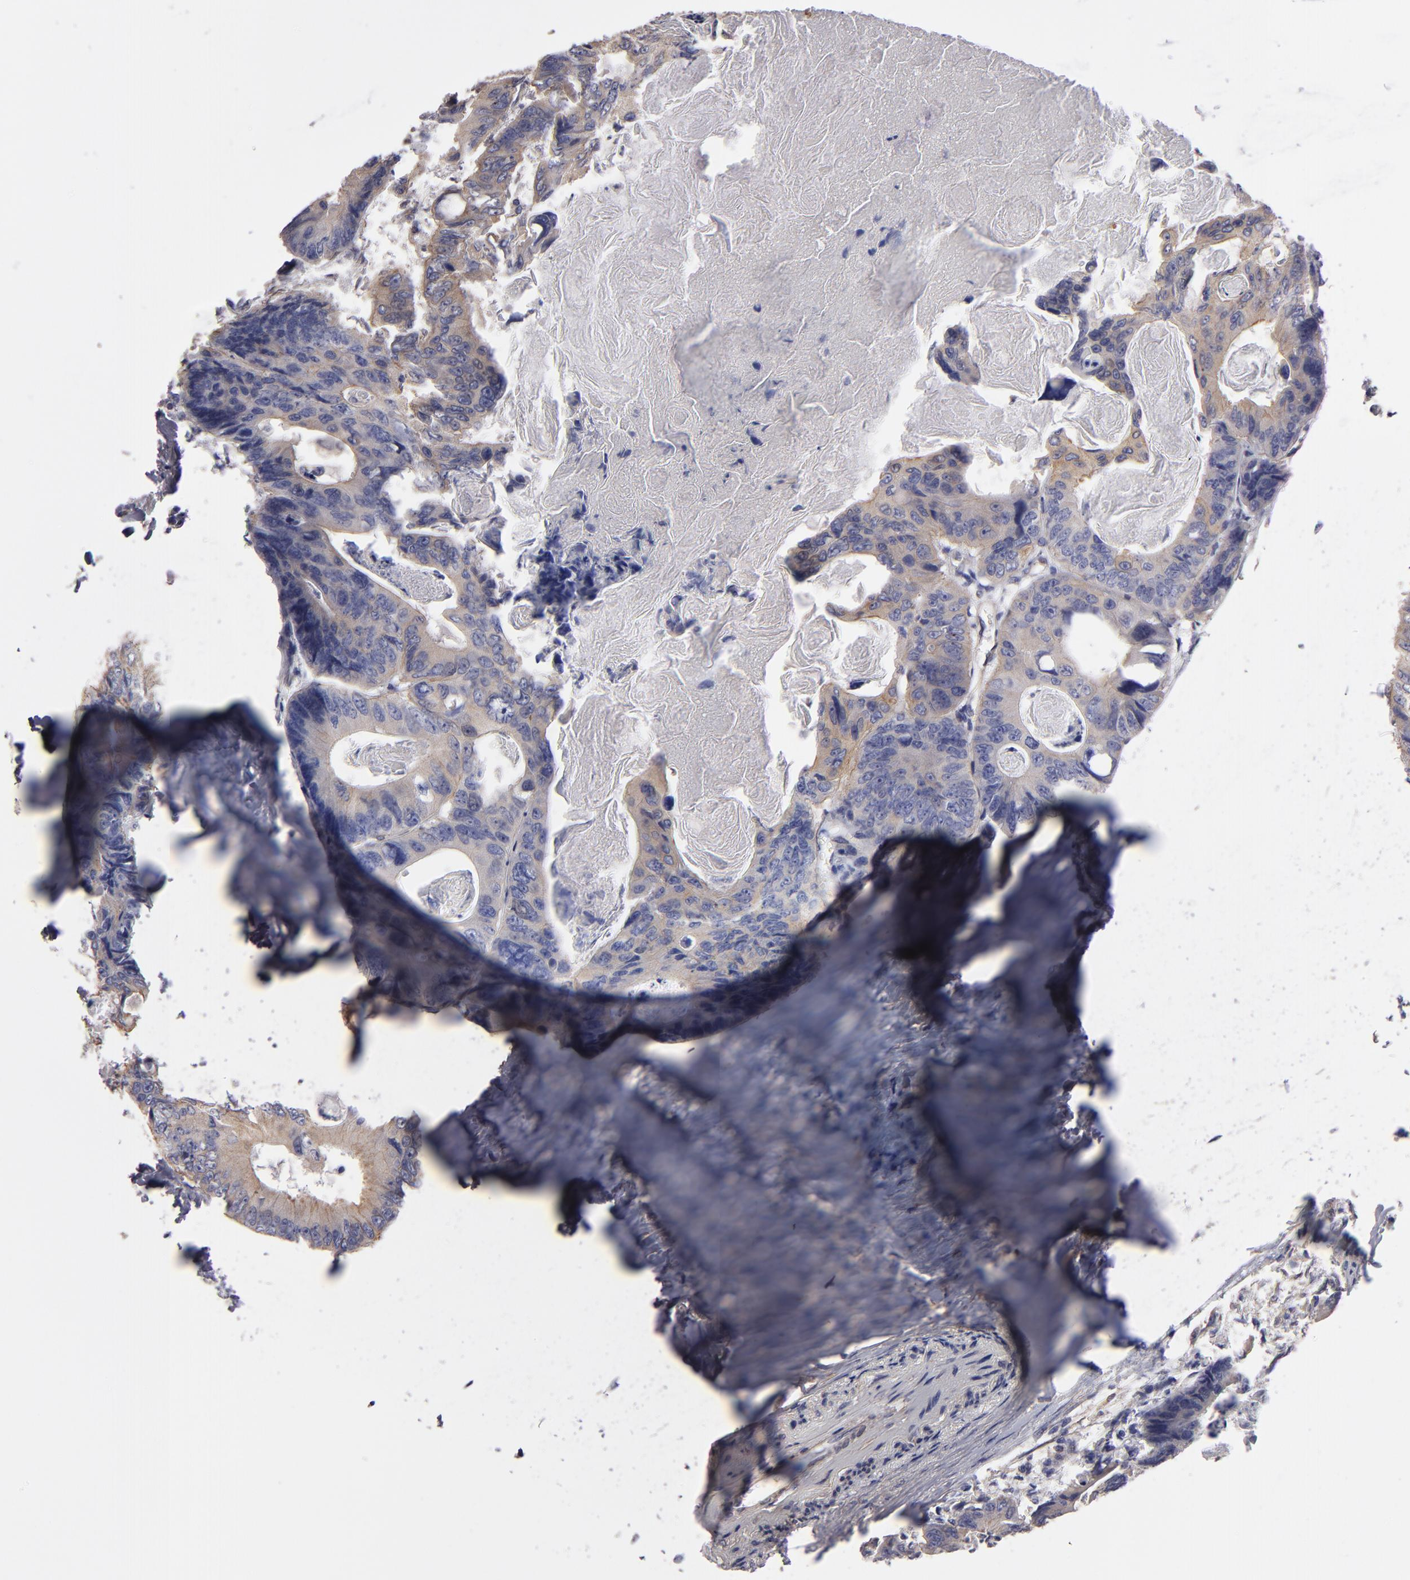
{"staining": {"intensity": "weak", "quantity": ">75%", "location": "cytoplasmic/membranous"}, "tissue": "colorectal cancer", "cell_type": "Tumor cells", "image_type": "cancer", "snomed": [{"axis": "morphology", "description": "Adenocarcinoma, NOS"}, {"axis": "topography", "description": "Colon"}], "caption": "The micrograph displays staining of colorectal adenocarcinoma, revealing weak cytoplasmic/membranous protein positivity (brown color) within tumor cells.", "gene": "NDRG2", "patient": {"sex": "female", "age": 55}}